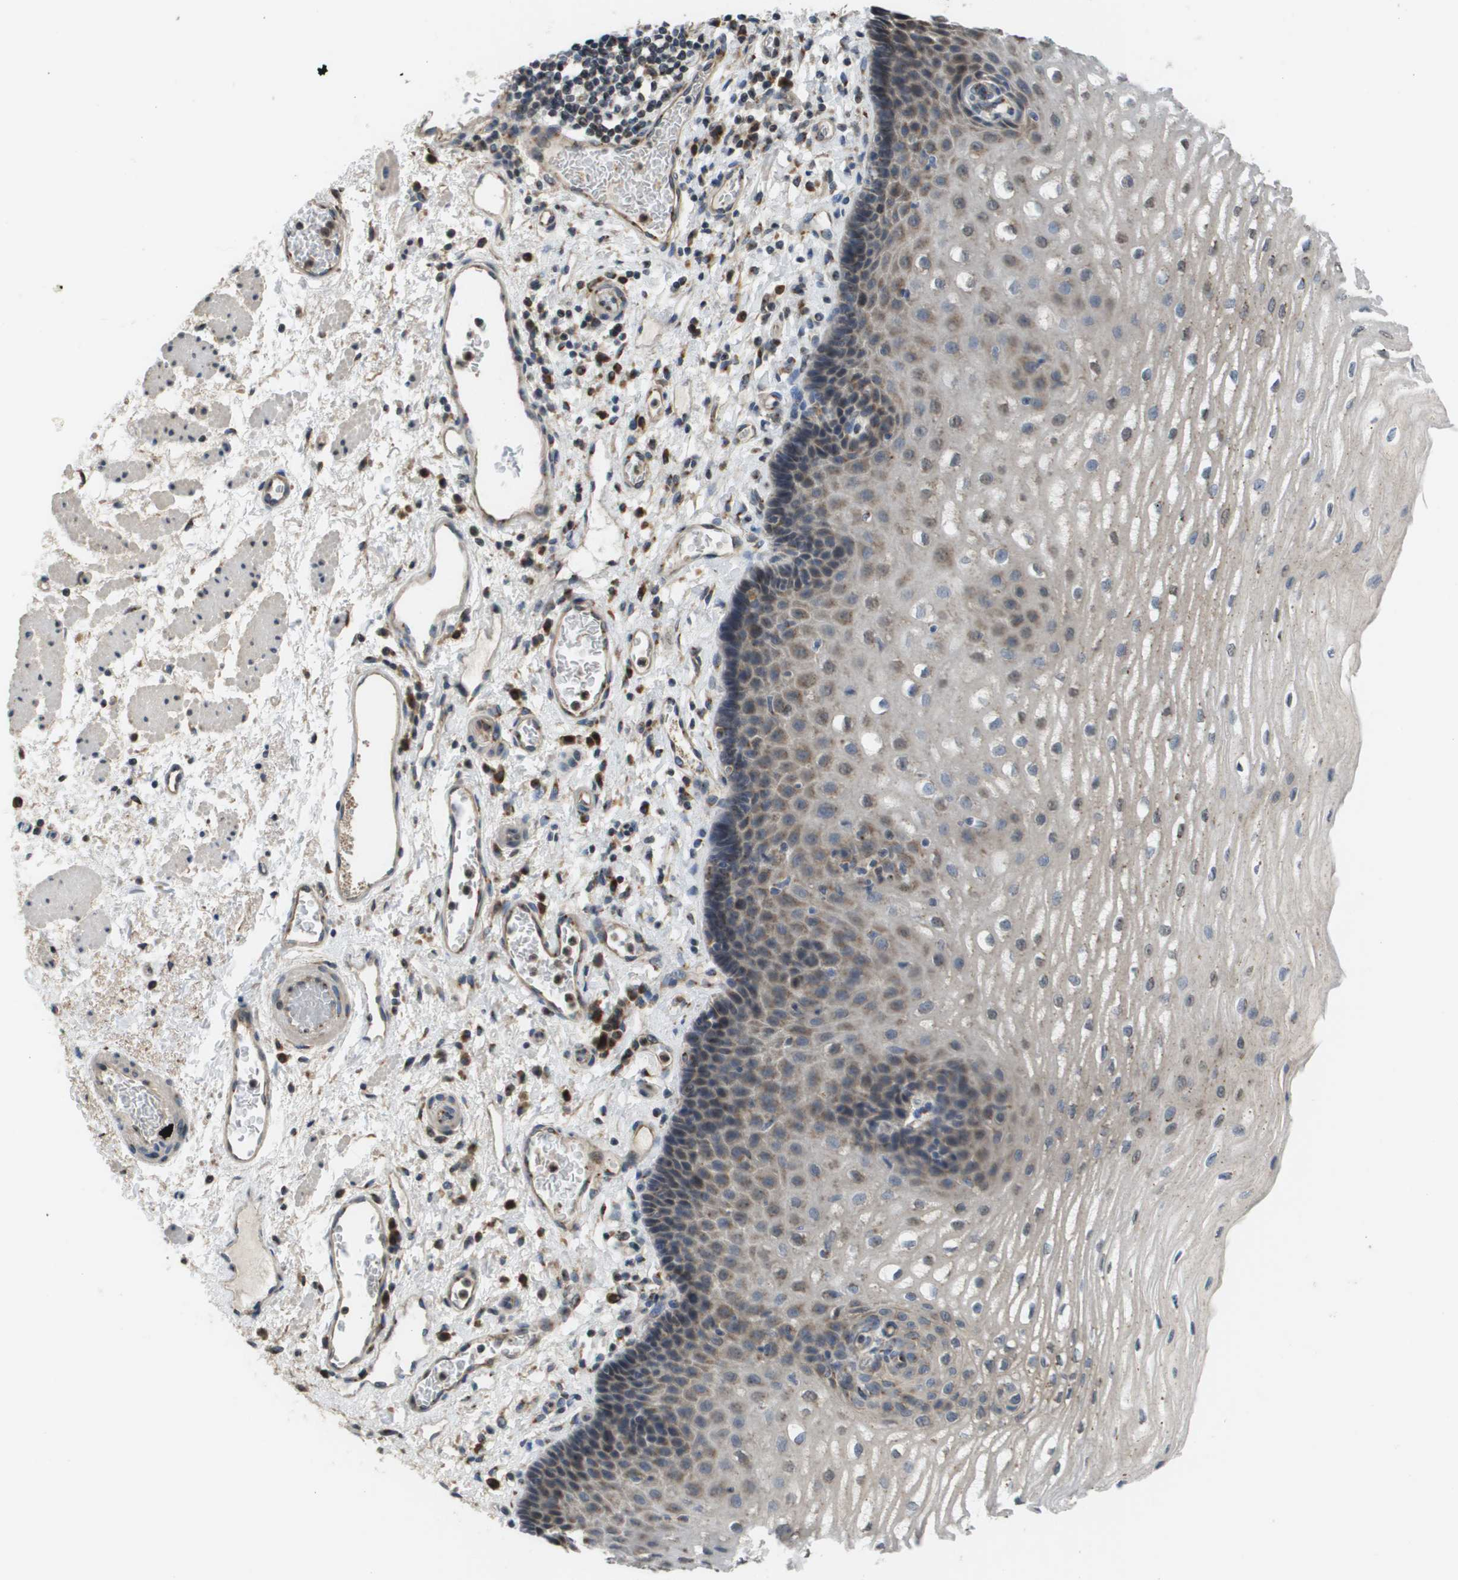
{"staining": {"intensity": "weak", "quantity": "25%-75%", "location": "cytoplasmic/membranous"}, "tissue": "esophagus", "cell_type": "Squamous epithelial cells", "image_type": "normal", "snomed": [{"axis": "morphology", "description": "Normal tissue, NOS"}, {"axis": "topography", "description": "Esophagus"}], "caption": "Immunohistochemistry (DAB) staining of normal esophagus displays weak cytoplasmic/membranous protein expression in approximately 25%-75% of squamous epithelial cells. Nuclei are stained in blue.", "gene": "PCK1", "patient": {"sex": "male", "age": 54}}